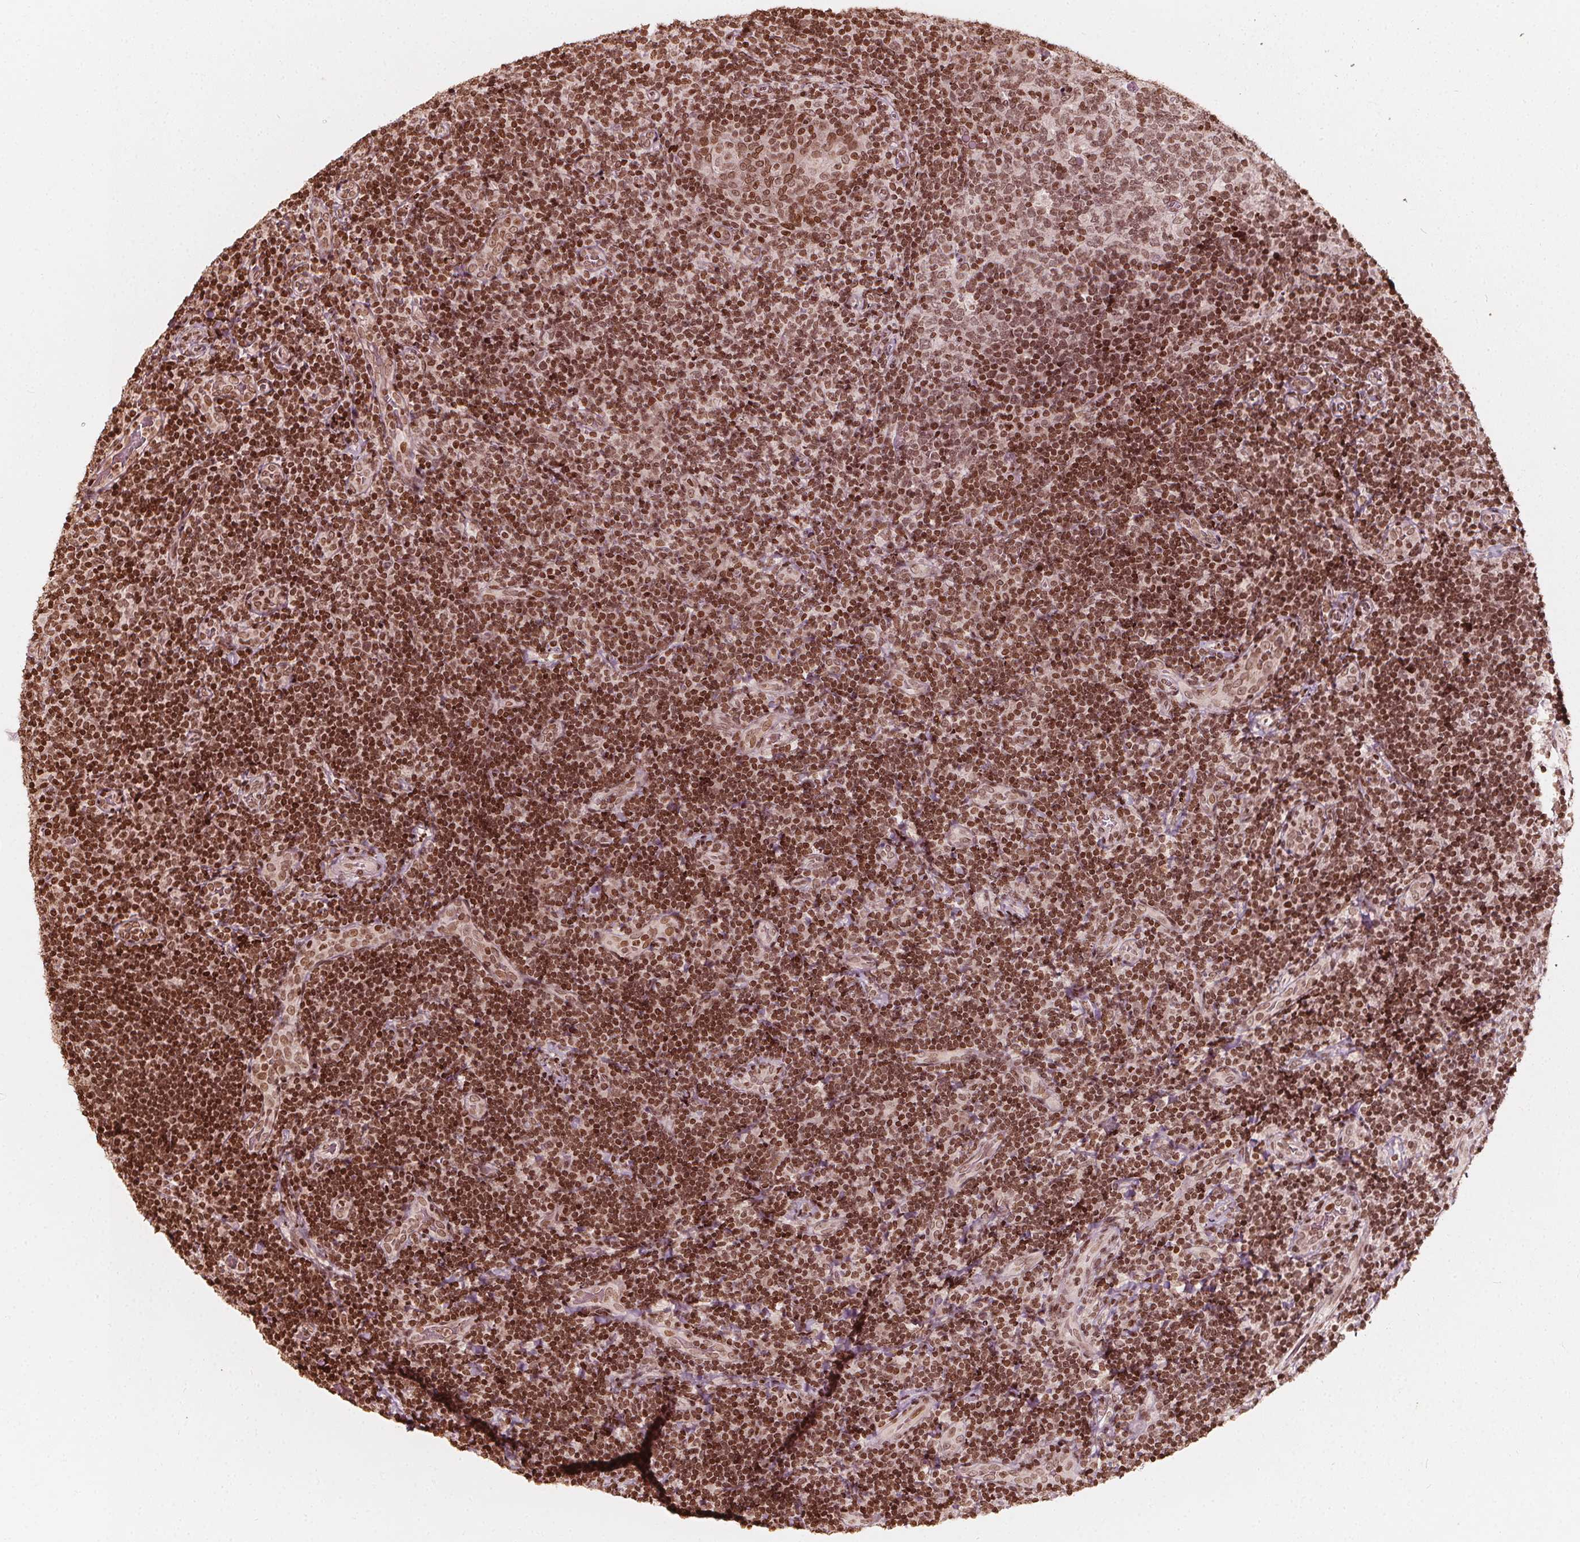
{"staining": {"intensity": "moderate", "quantity": ">75%", "location": "nuclear"}, "tissue": "tonsil", "cell_type": "Germinal center cells", "image_type": "normal", "snomed": [{"axis": "morphology", "description": "Normal tissue, NOS"}, {"axis": "topography", "description": "Tonsil"}], "caption": "Tonsil stained with a brown dye demonstrates moderate nuclear positive expression in about >75% of germinal center cells.", "gene": "H3C14", "patient": {"sex": "male", "age": 17}}